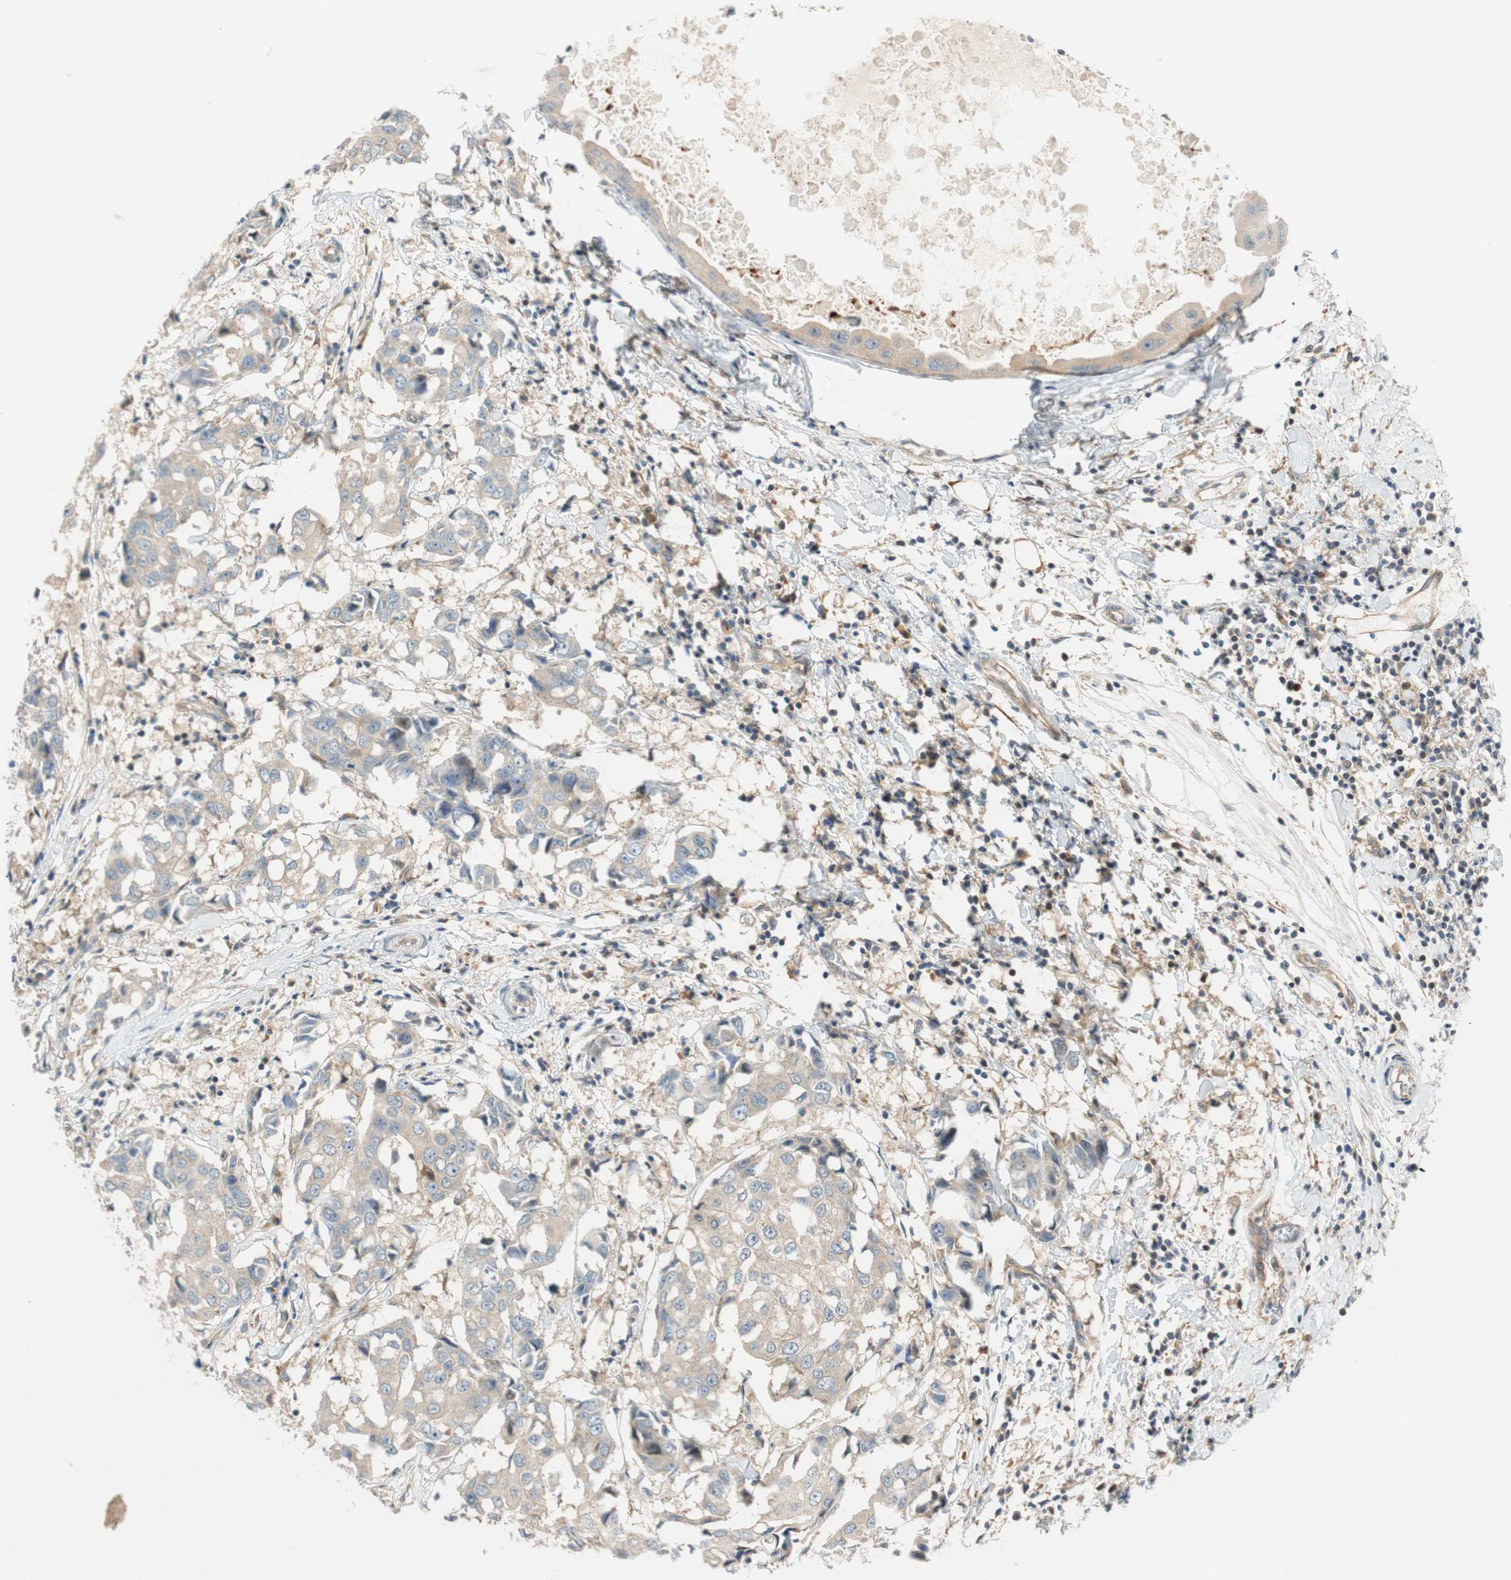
{"staining": {"intensity": "weak", "quantity": "25%-75%", "location": "cytoplasmic/membranous"}, "tissue": "breast cancer", "cell_type": "Tumor cells", "image_type": "cancer", "snomed": [{"axis": "morphology", "description": "Duct carcinoma"}, {"axis": "topography", "description": "Breast"}], "caption": "The micrograph demonstrates immunohistochemical staining of breast cancer. There is weak cytoplasmic/membranous staining is present in about 25%-75% of tumor cells.", "gene": "GATD1", "patient": {"sex": "female", "age": 27}}